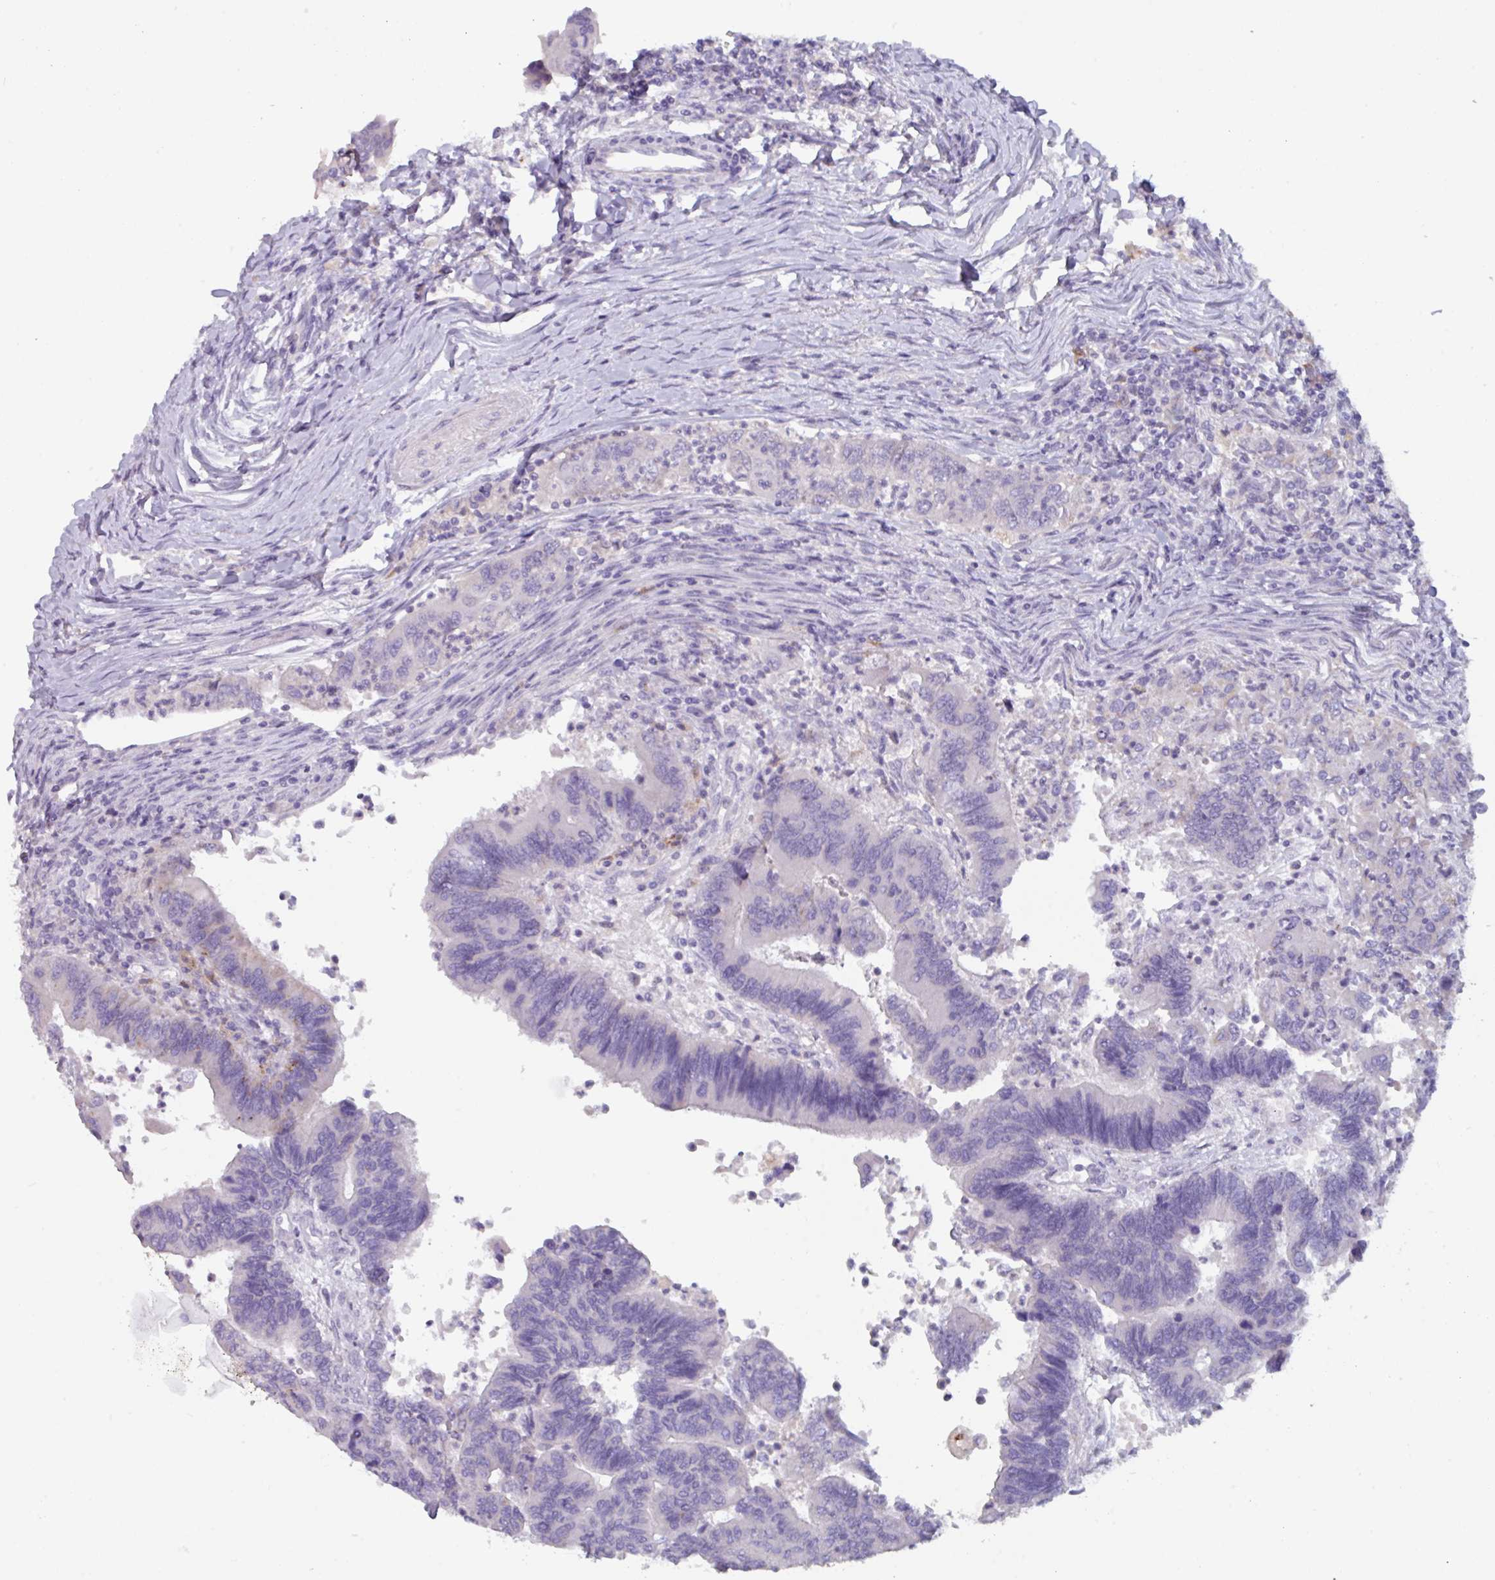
{"staining": {"intensity": "negative", "quantity": "none", "location": "none"}, "tissue": "colorectal cancer", "cell_type": "Tumor cells", "image_type": "cancer", "snomed": [{"axis": "morphology", "description": "Adenocarcinoma, NOS"}, {"axis": "topography", "description": "Colon"}], "caption": "DAB (3,3'-diaminobenzidine) immunohistochemical staining of human colorectal adenocarcinoma shows no significant positivity in tumor cells.", "gene": "OR2T10", "patient": {"sex": "female", "age": 67}}